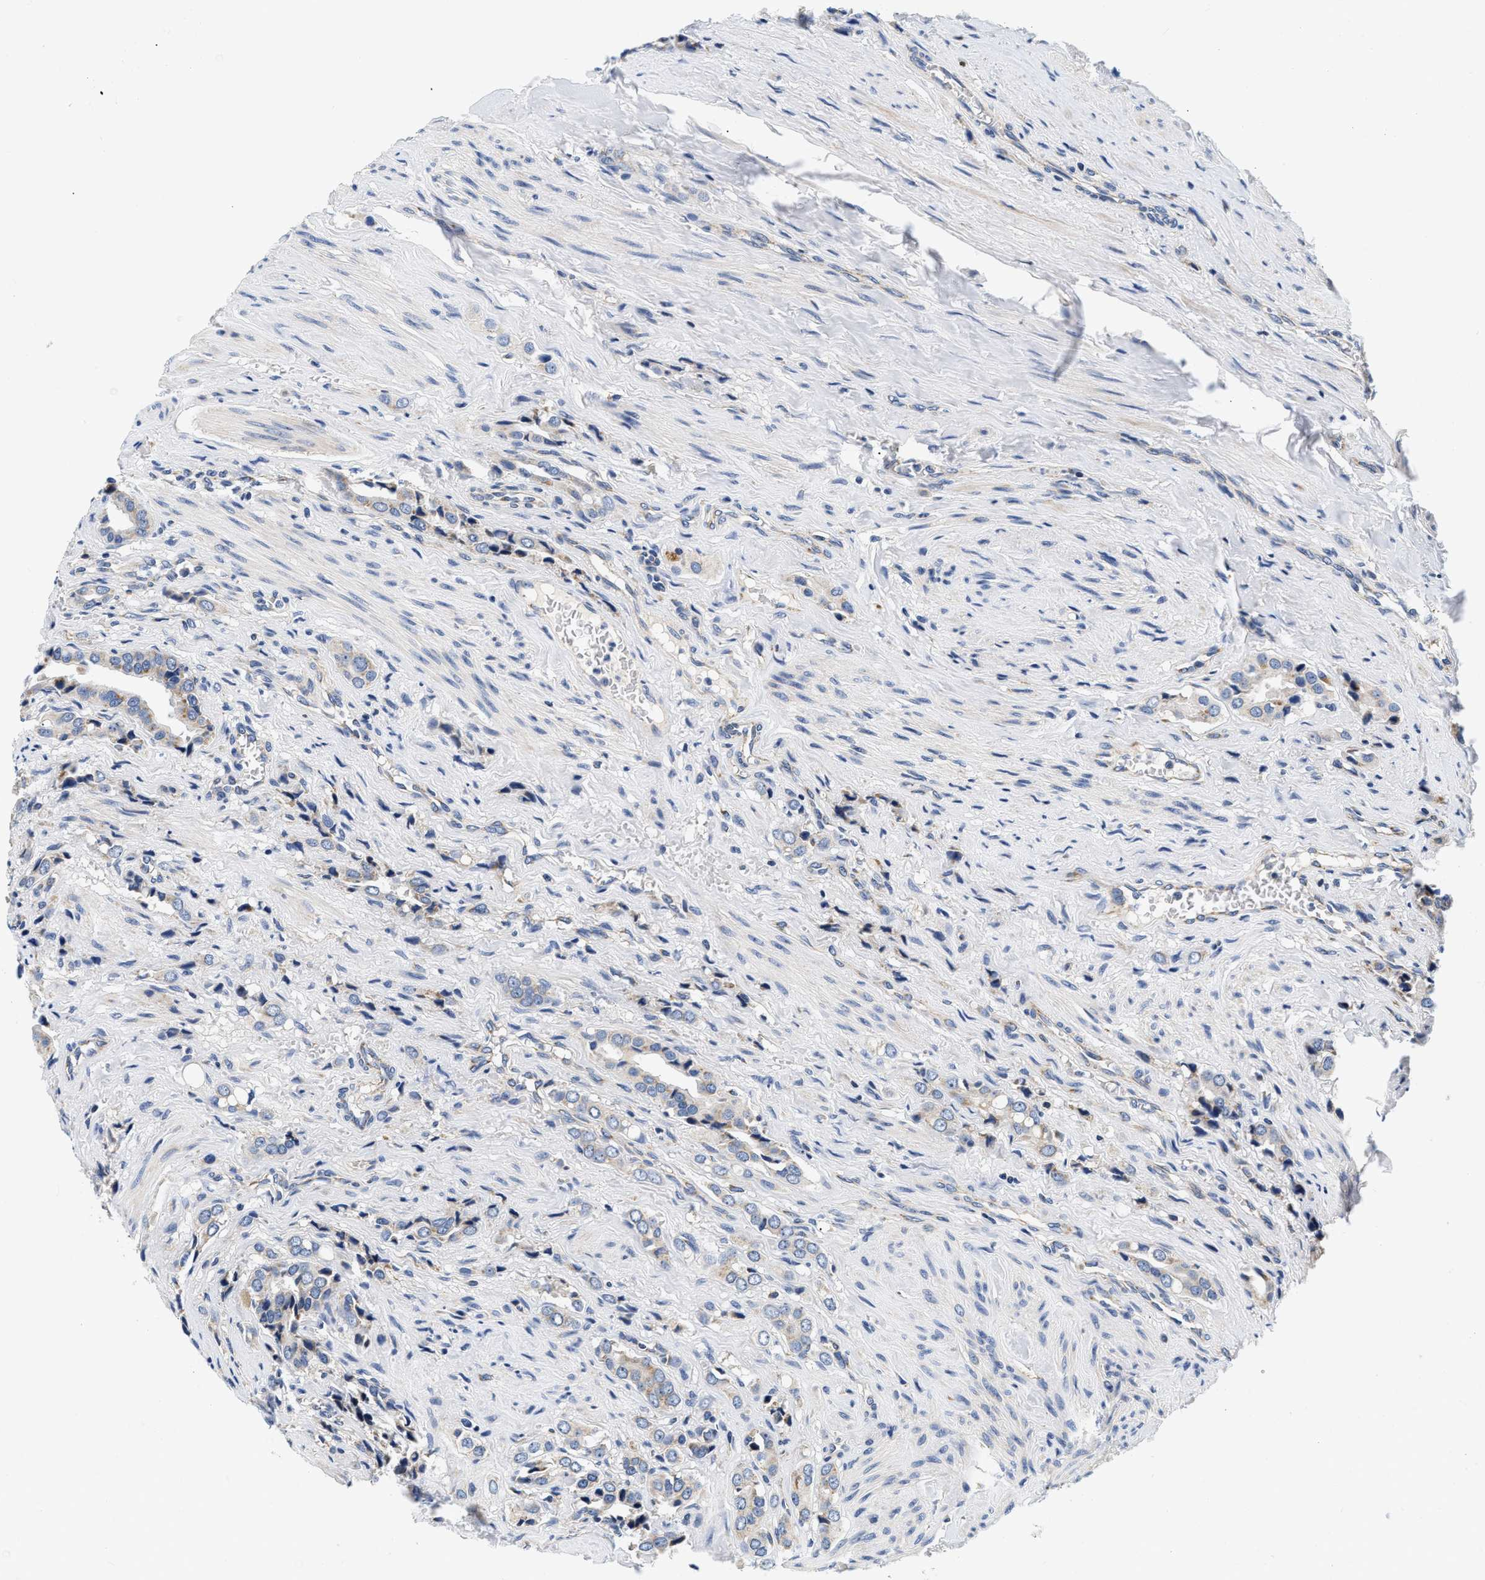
{"staining": {"intensity": "negative", "quantity": "none", "location": "none"}, "tissue": "prostate cancer", "cell_type": "Tumor cells", "image_type": "cancer", "snomed": [{"axis": "morphology", "description": "Adenocarcinoma, High grade"}, {"axis": "topography", "description": "Prostate"}], "caption": "Prostate cancer (high-grade adenocarcinoma) was stained to show a protein in brown. There is no significant staining in tumor cells.", "gene": "PDP1", "patient": {"sex": "male", "age": 52}}